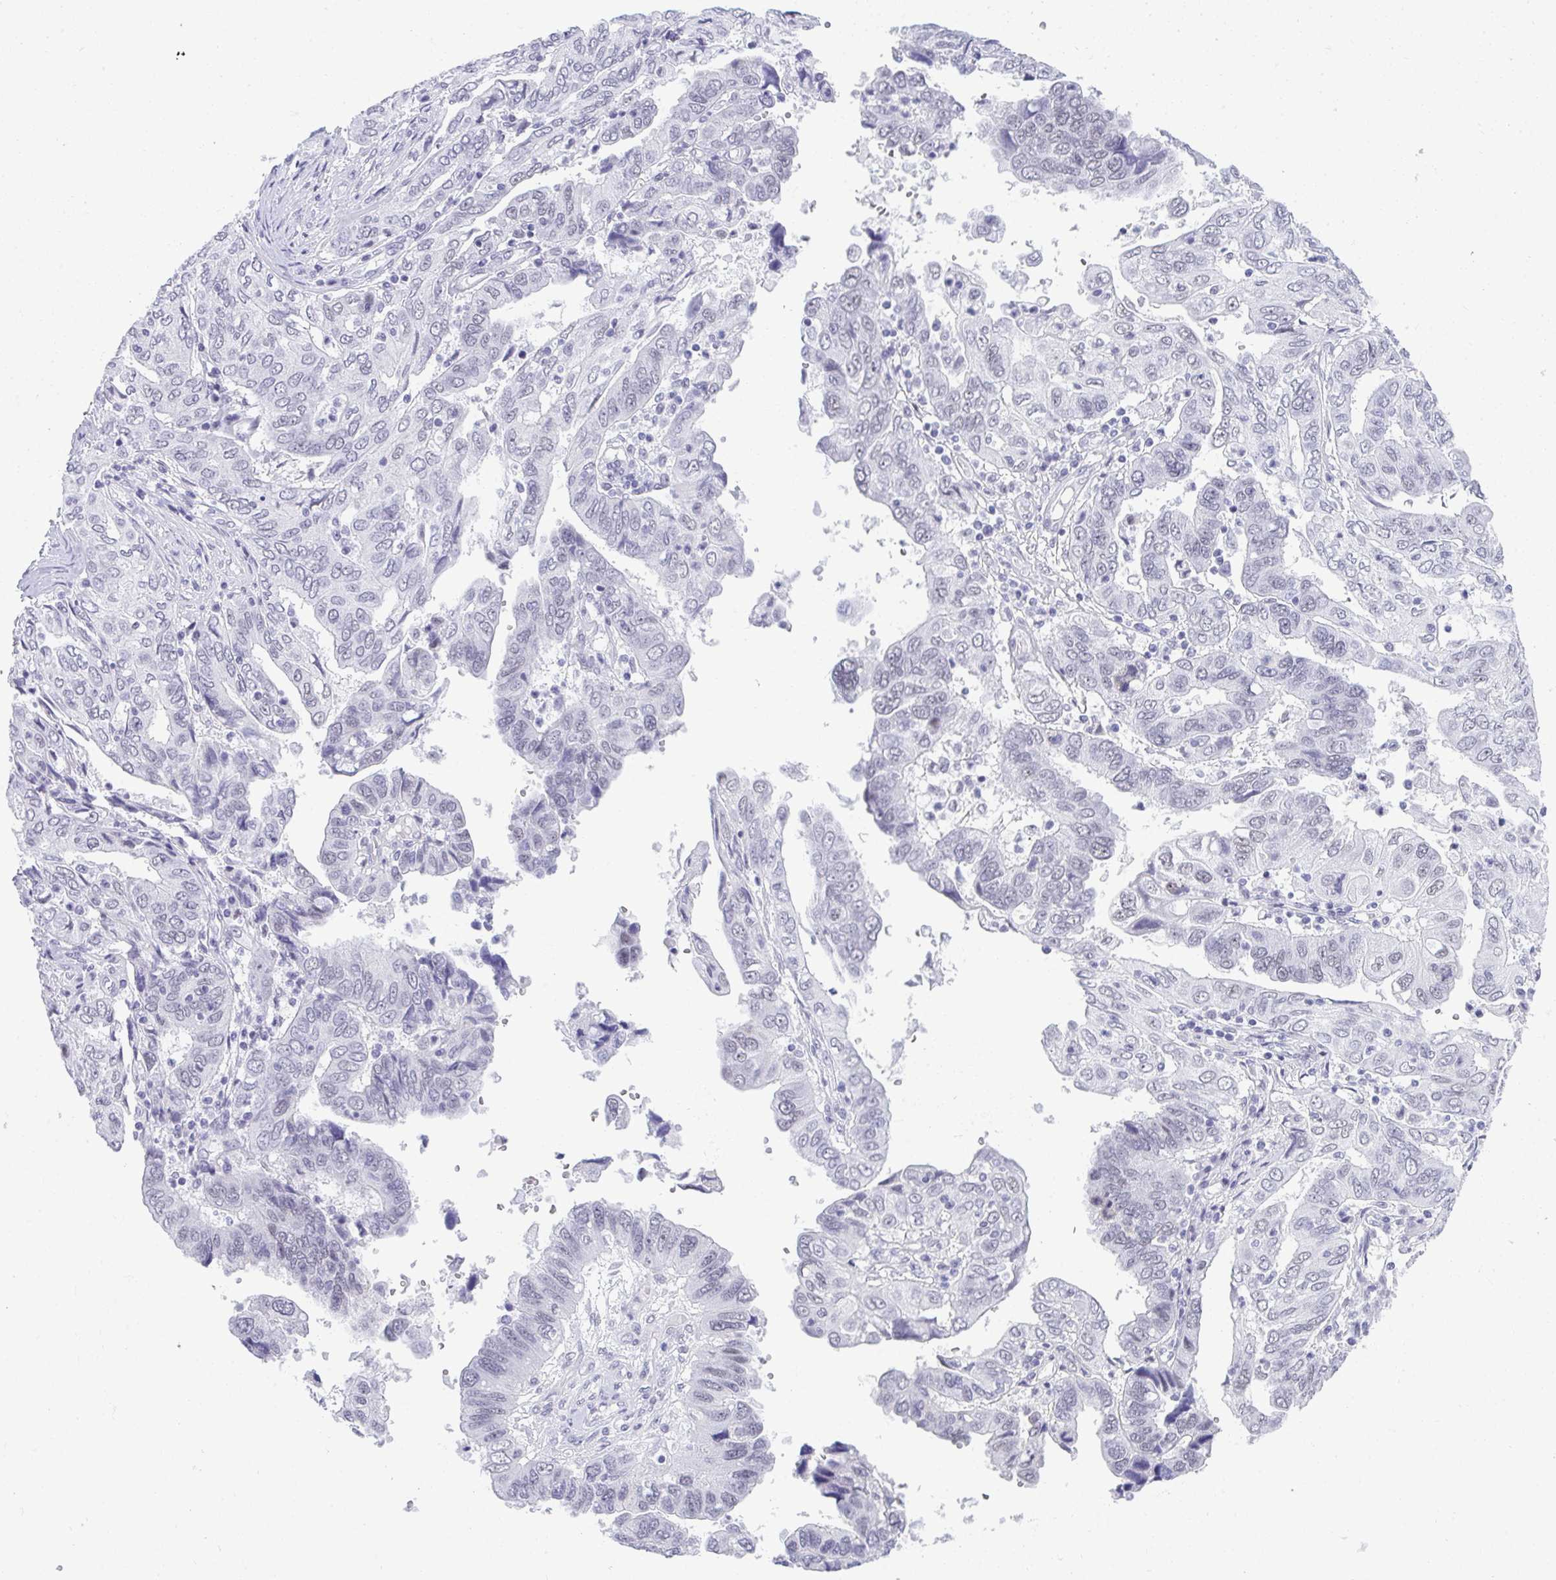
{"staining": {"intensity": "negative", "quantity": "none", "location": "none"}, "tissue": "ovarian cancer", "cell_type": "Tumor cells", "image_type": "cancer", "snomed": [{"axis": "morphology", "description": "Cystadenocarcinoma, serous, NOS"}, {"axis": "topography", "description": "Ovary"}], "caption": "Immunohistochemical staining of human ovarian serous cystadenocarcinoma demonstrates no significant positivity in tumor cells. Nuclei are stained in blue.", "gene": "PLA2G1B", "patient": {"sex": "female", "age": 79}}